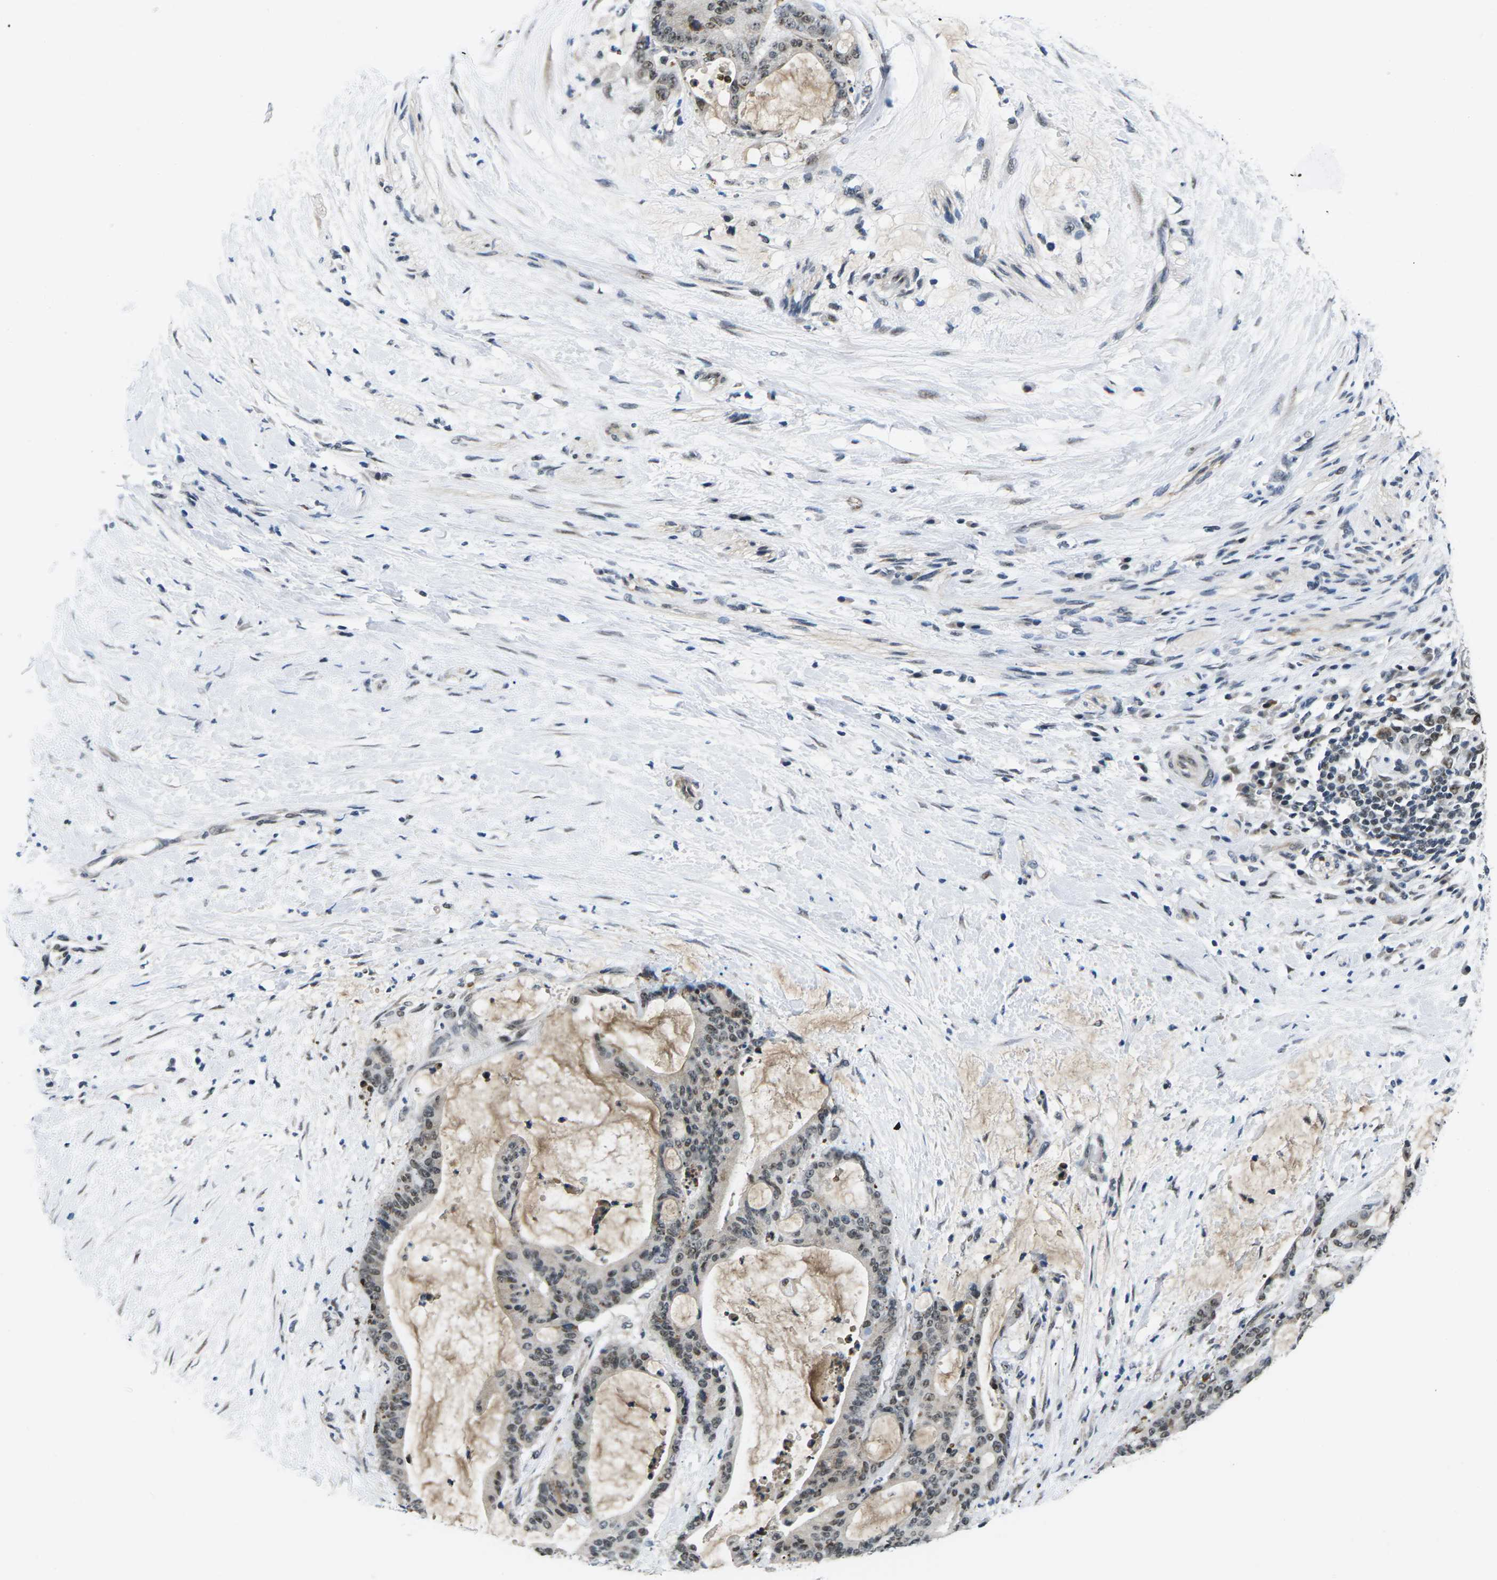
{"staining": {"intensity": "moderate", "quantity": "25%-75%", "location": "nuclear"}, "tissue": "liver cancer", "cell_type": "Tumor cells", "image_type": "cancer", "snomed": [{"axis": "morphology", "description": "Cholangiocarcinoma"}, {"axis": "topography", "description": "Liver"}], "caption": "This is an image of immunohistochemistry (IHC) staining of liver cancer (cholangiocarcinoma), which shows moderate staining in the nuclear of tumor cells.", "gene": "NSRP1", "patient": {"sex": "female", "age": 73}}